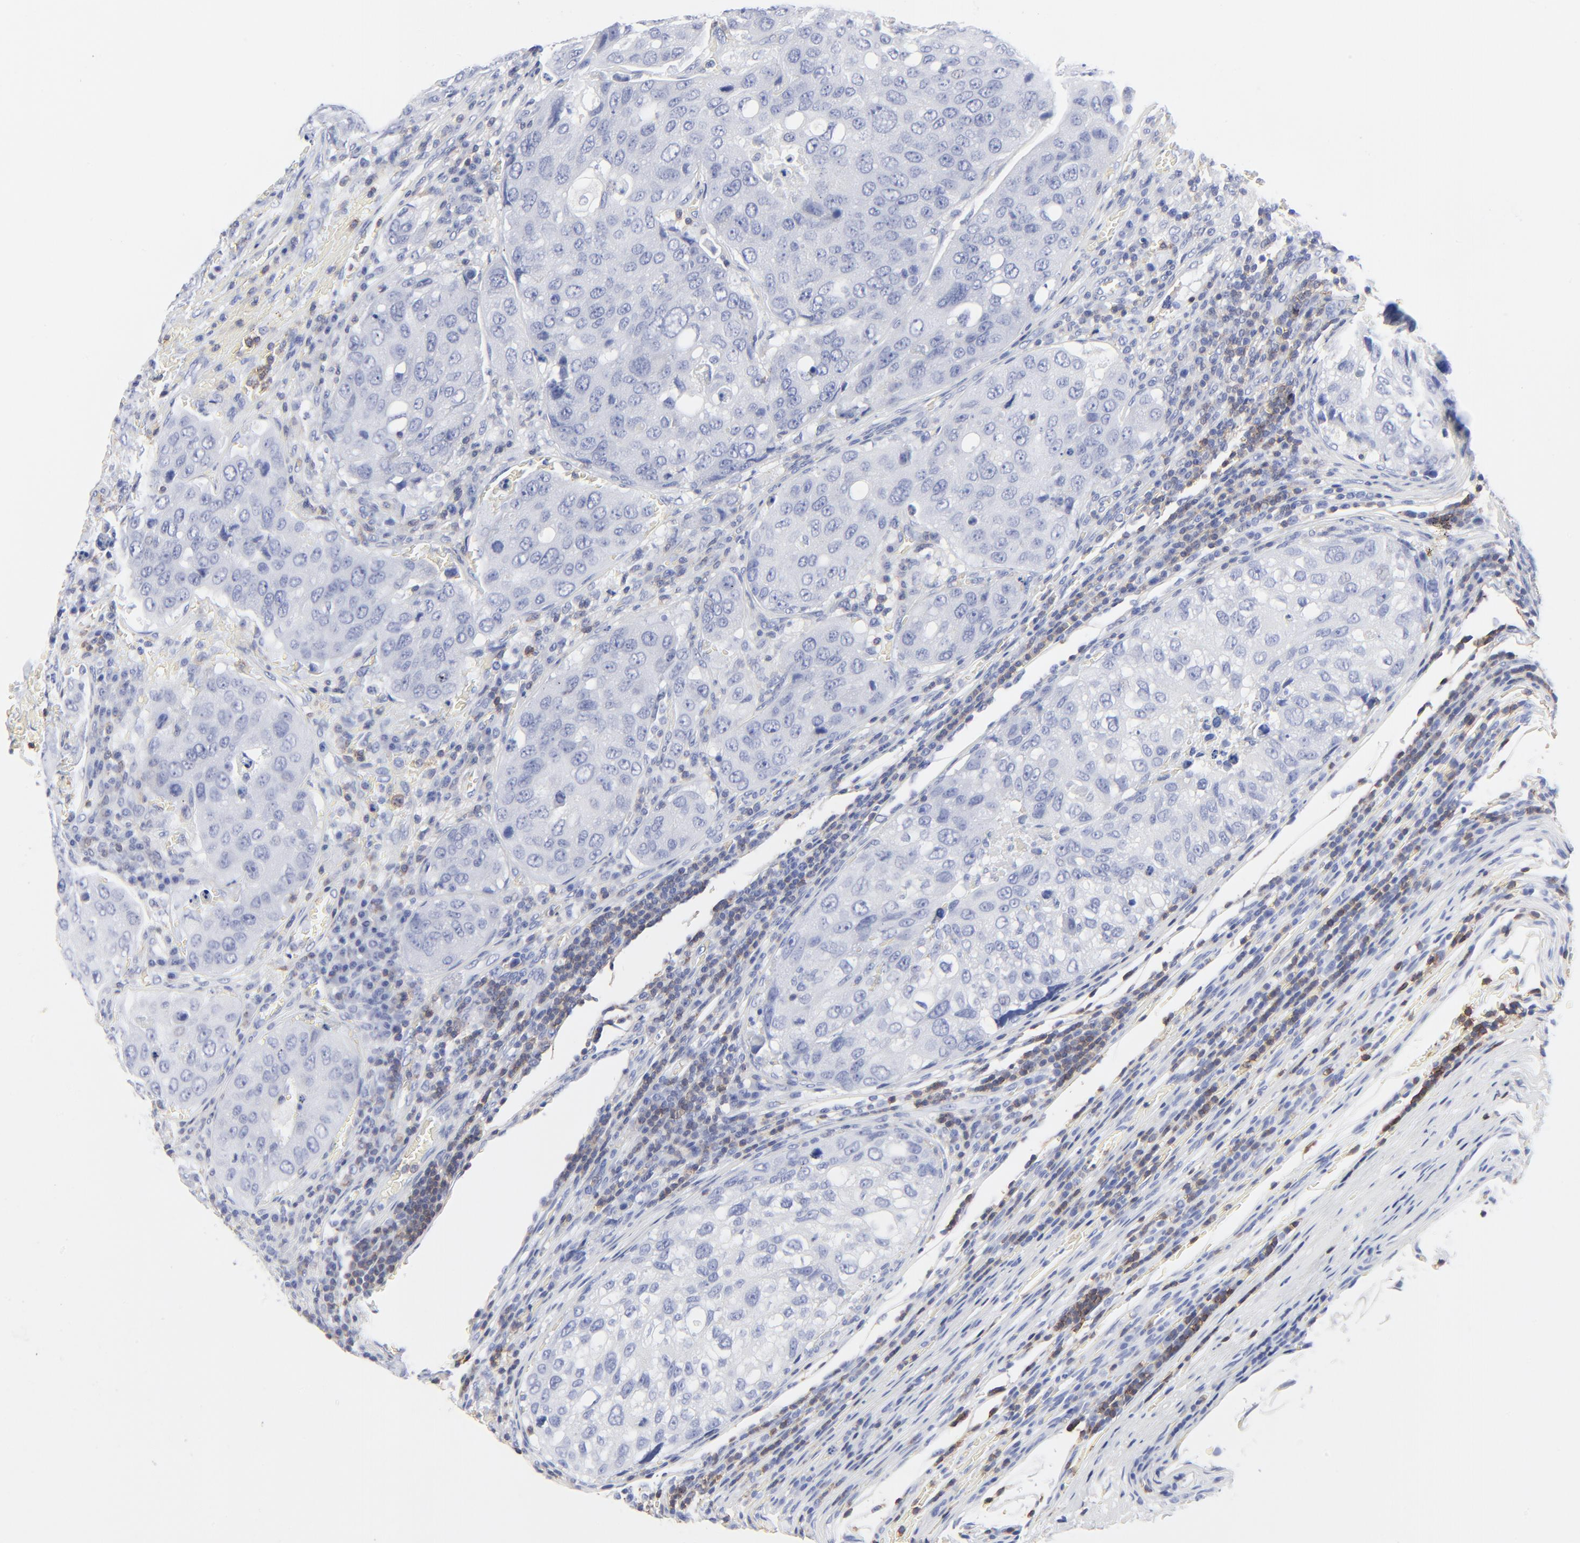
{"staining": {"intensity": "negative", "quantity": "none", "location": "none"}, "tissue": "urothelial cancer", "cell_type": "Tumor cells", "image_type": "cancer", "snomed": [{"axis": "morphology", "description": "Urothelial carcinoma, High grade"}, {"axis": "topography", "description": "Lymph node"}, {"axis": "topography", "description": "Urinary bladder"}], "caption": "Tumor cells are negative for protein expression in human urothelial cancer.", "gene": "LCK", "patient": {"sex": "male", "age": 51}}